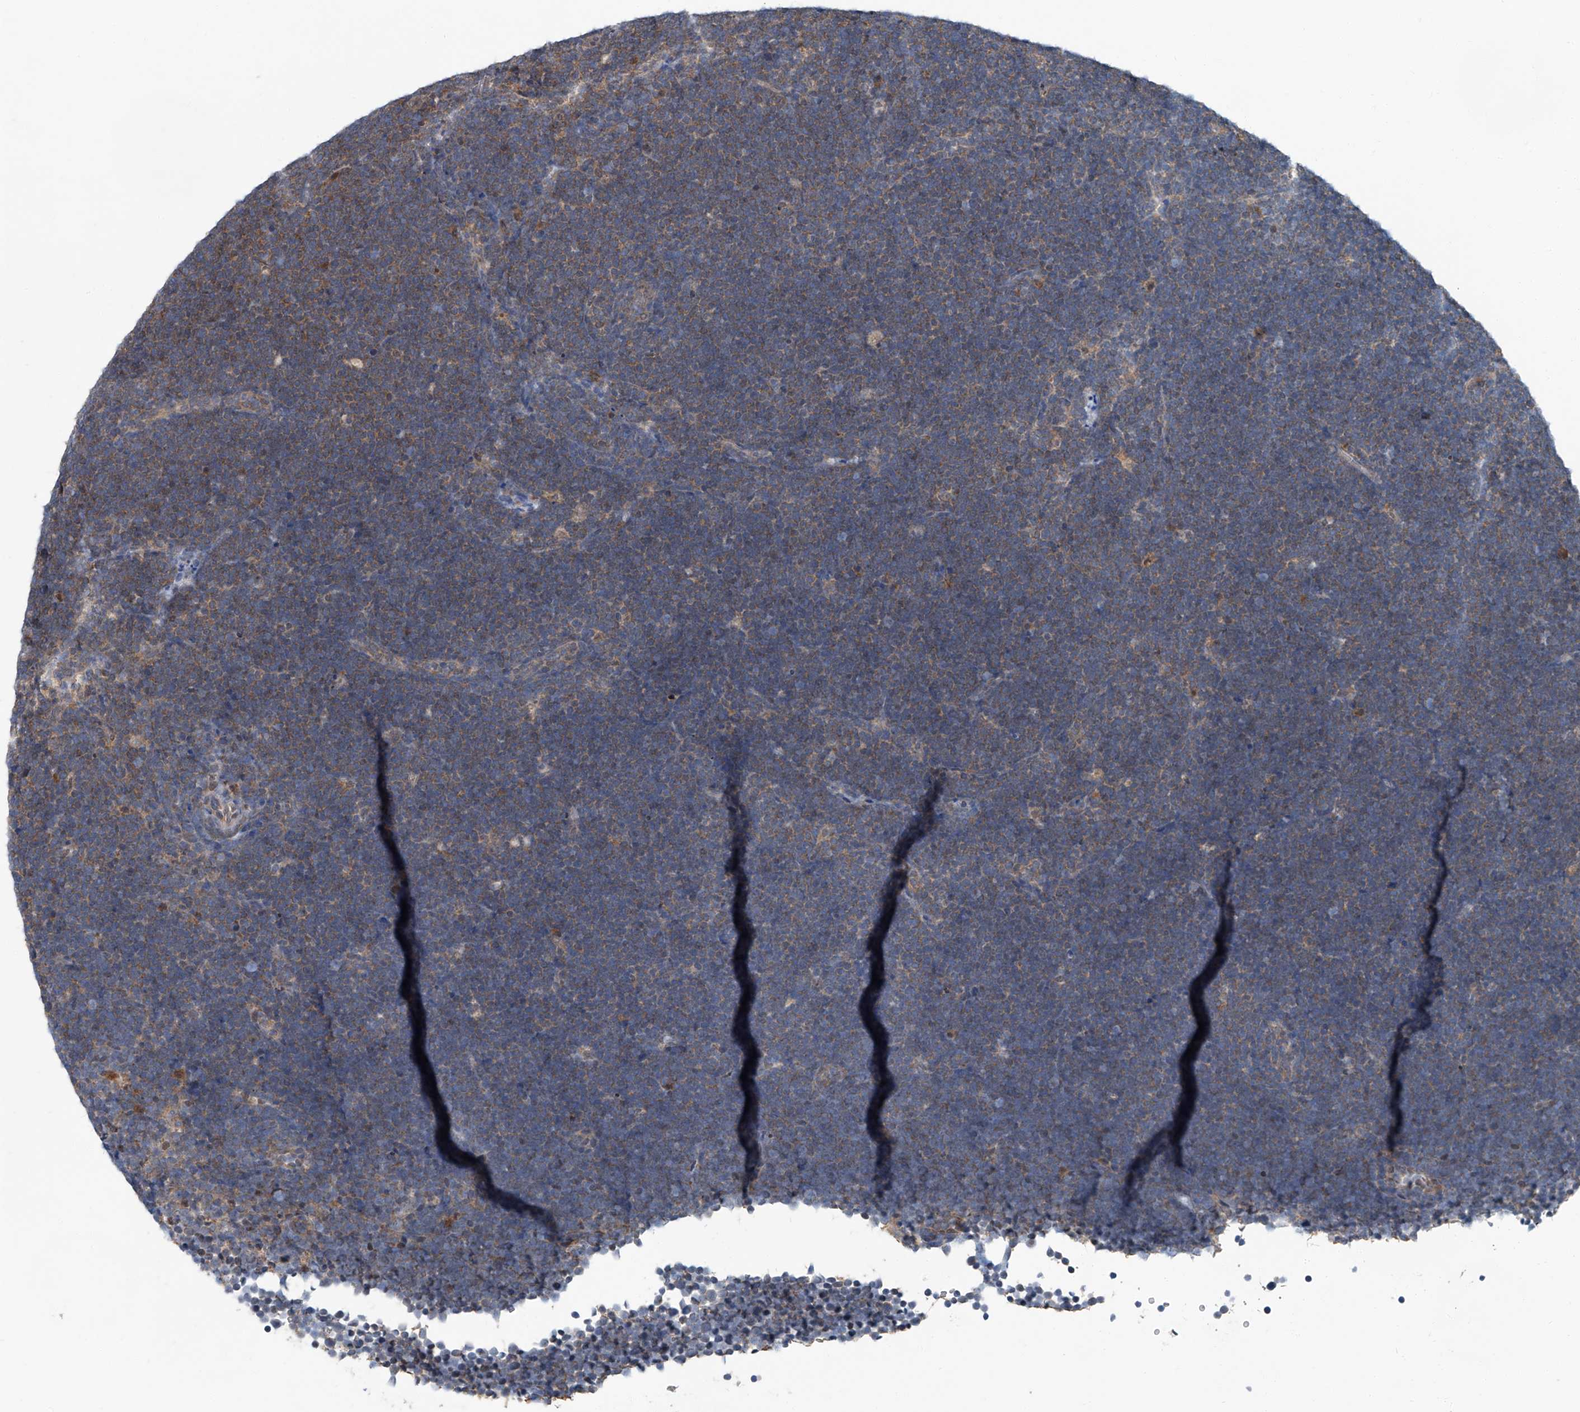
{"staining": {"intensity": "moderate", "quantity": "25%-75%", "location": "cytoplasmic/membranous"}, "tissue": "lymphoma", "cell_type": "Tumor cells", "image_type": "cancer", "snomed": [{"axis": "morphology", "description": "Malignant lymphoma, non-Hodgkin's type, High grade"}, {"axis": "topography", "description": "Lymph node"}], "caption": "An image of high-grade malignant lymphoma, non-Hodgkin's type stained for a protein displays moderate cytoplasmic/membranous brown staining in tumor cells.", "gene": "CLK1", "patient": {"sex": "male", "age": 13}}